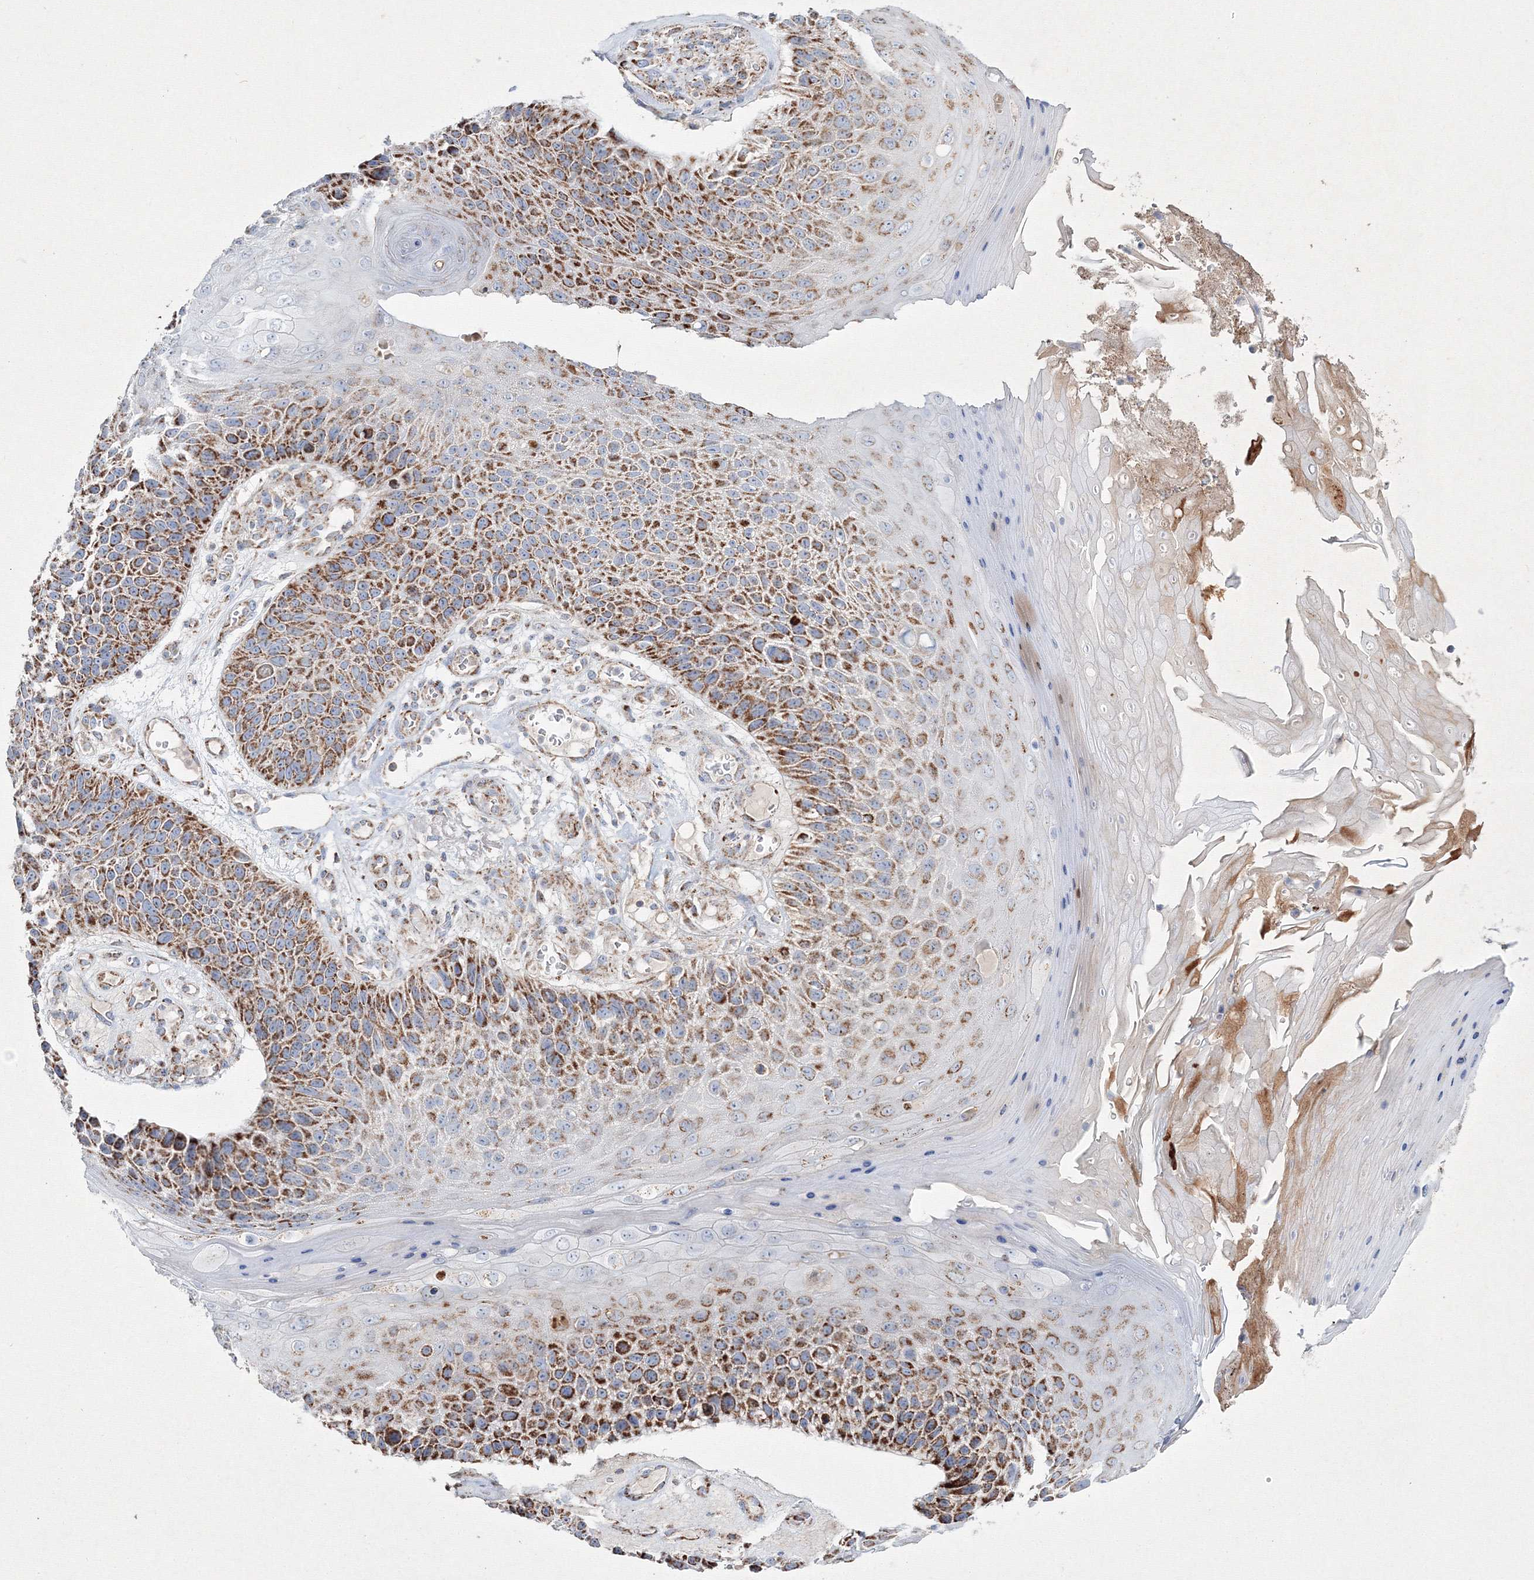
{"staining": {"intensity": "moderate", "quantity": "25%-75%", "location": "cytoplasmic/membranous"}, "tissue": "skin cancer", "cell_type": "Tumor cells", "image_type": "cancer", "snomed": [{"axis": "morphology", "description": "Squamous cell carcinoma, NOS"}, {"axis": "topography", "description": "Skin"}], "caption": "IHC photomicrograph of skin cancer stained for a protein (brown), which demonstrates medium levels of moderate cytoplasmic/membranous expression in approximately 25%-75% of tumor cells.", "gene": "IGSF9", "patient": {"sex": "female", "age": 88}}